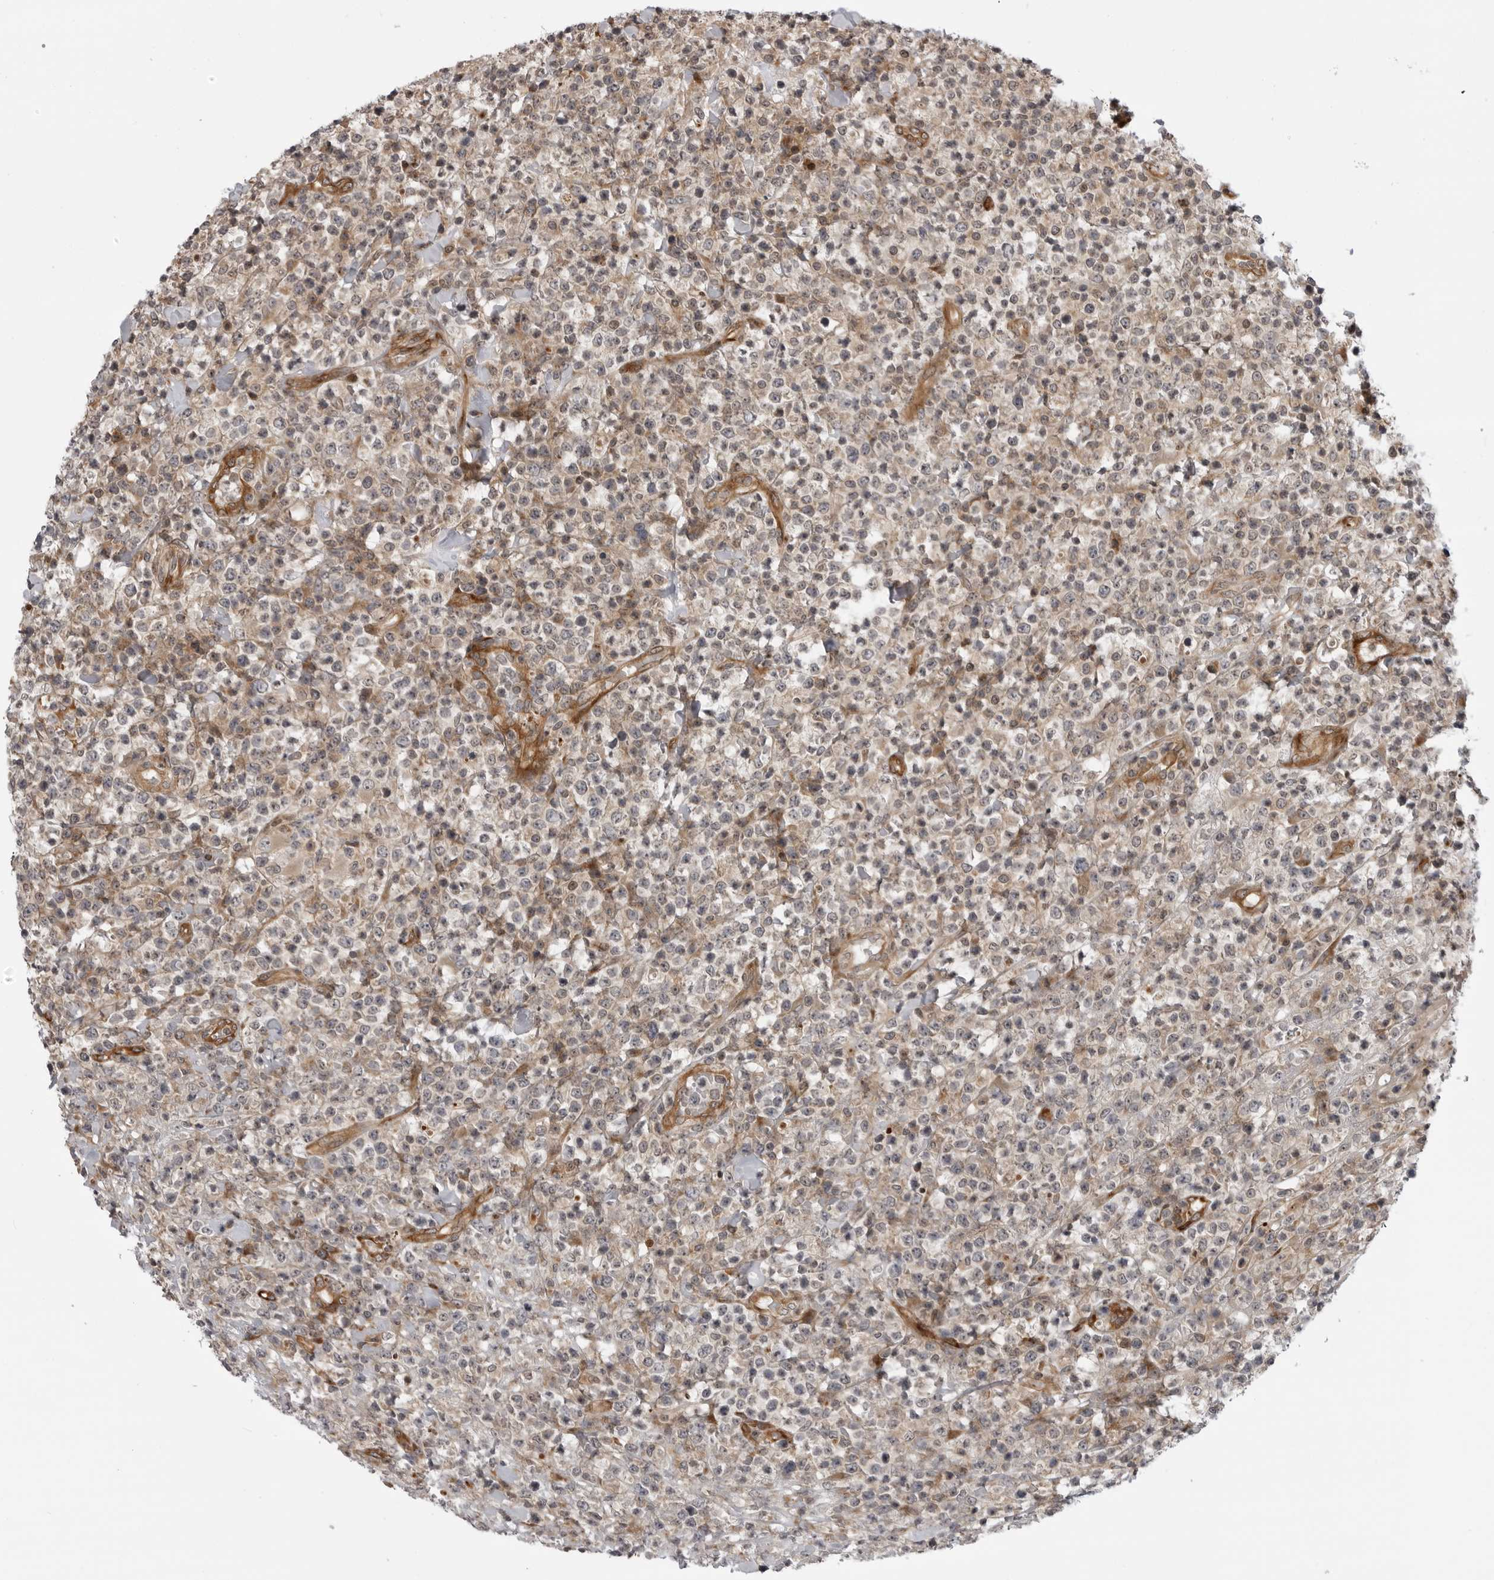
{"staining": {"intensity": "weak", "quantity": ">75%", "location": "cytoplasmic/membranous"}, "tissue": "lymphoma", "cell_type": "Tumor cells", "image_type": "cancer", "snomed": [{"axis": "morphology", "description": "Malignant lymphoma, non-Hodgkin's type, High grade"}, {"axis": "topography", "description": "Colon"}], "caption": "The photomicrograph reveals a brown stain indicating the presence of a protein in the cytoplasmic/membranous of tumor cells in high-grade malignant lymphoma, non-Hodgkin's type.", "gene": "ABL1", "patient": {"sex": "female", "age": 53}}